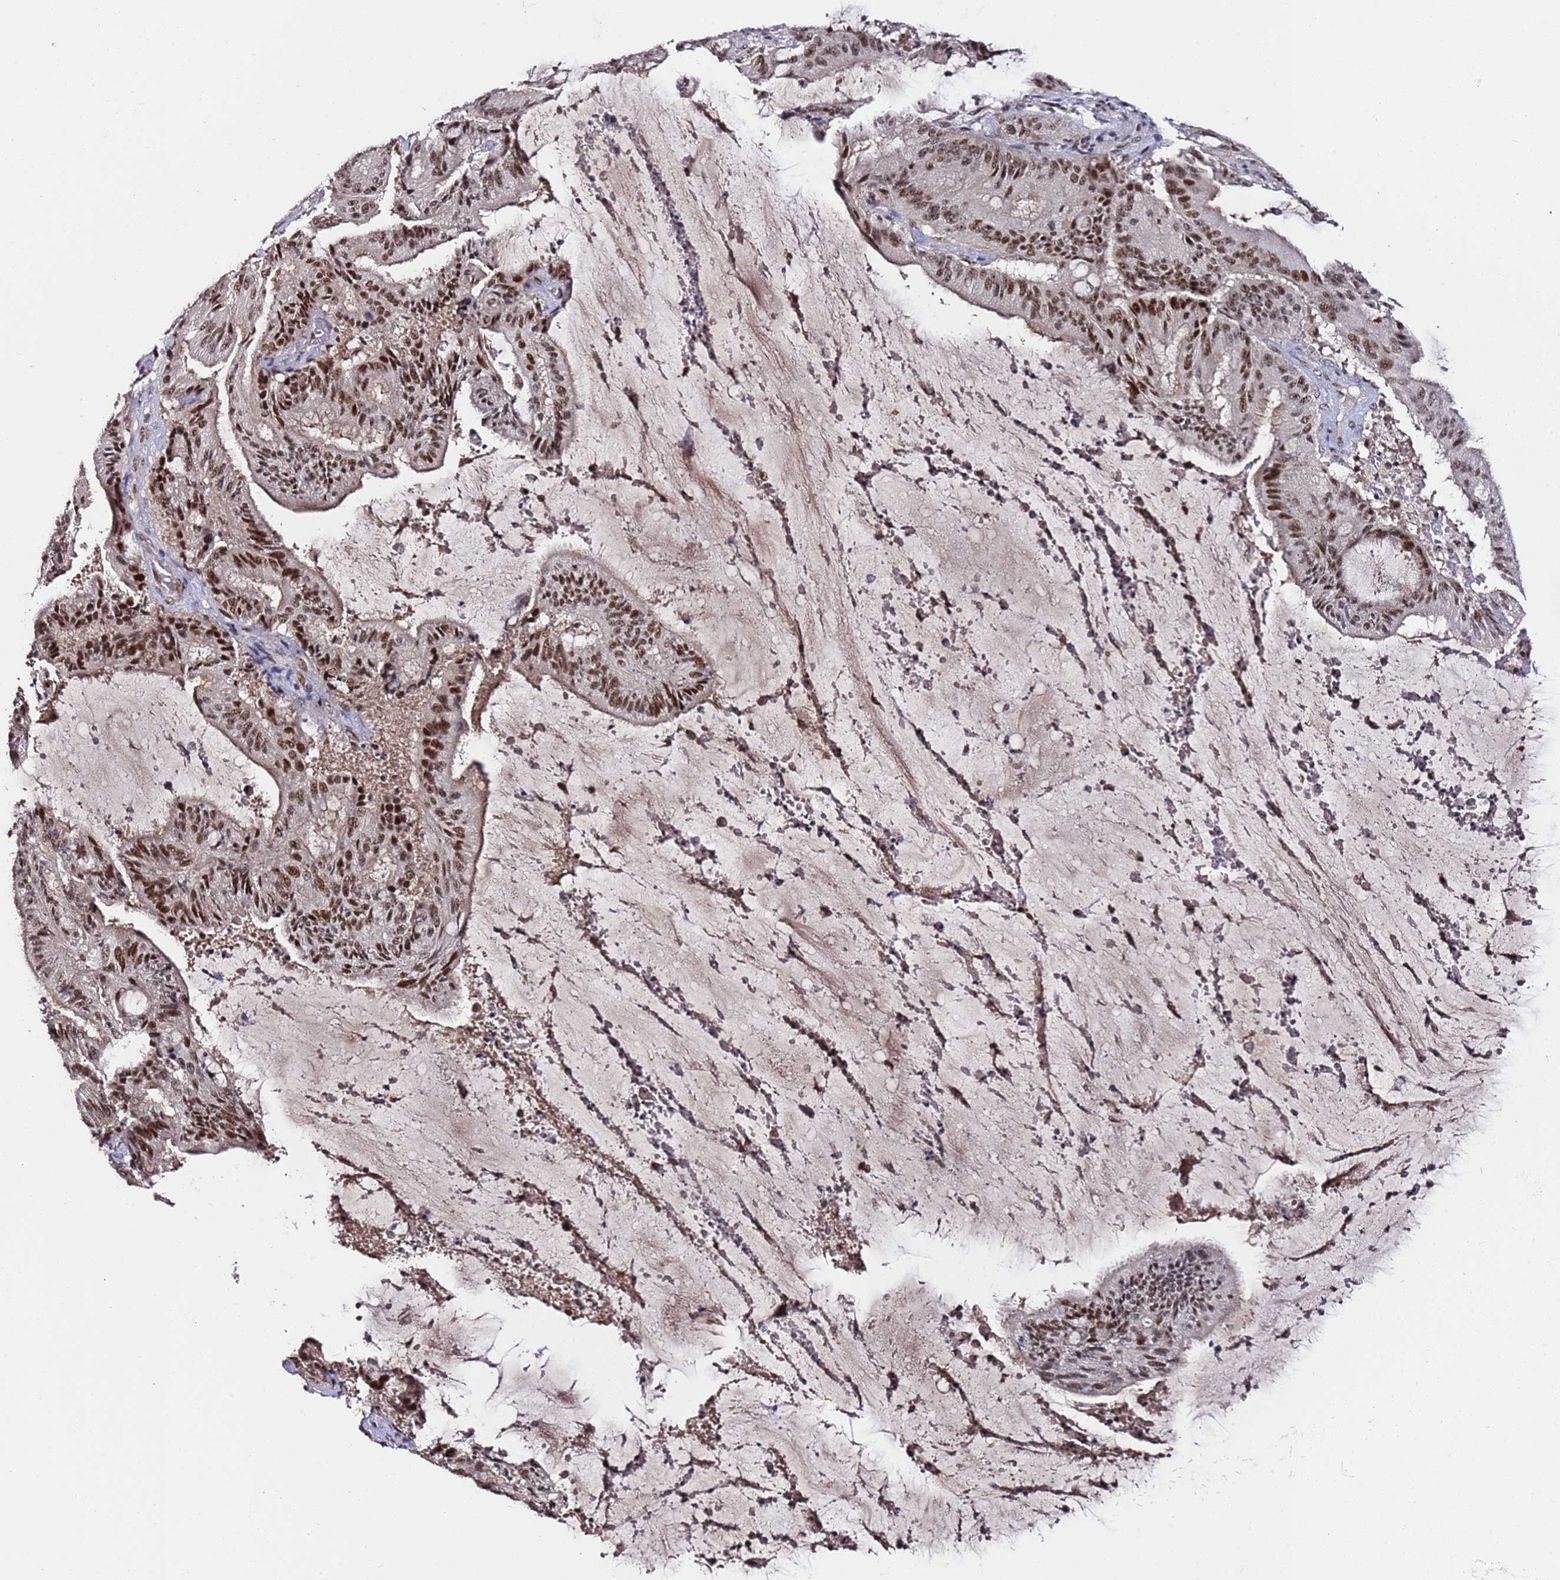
{"staining": {"intensity": "strong", "quantity": ">75%", "location": "nuclear"}, "tissue": "liver cancer", "cell_type": "Tumor cells", "image_type": "cancer", "snomed": [{"axis": "morphology", "description": "Normal tissue, NOS"}, {"axis": "morphology", "description": "Cholangiocarcinoma"}, {"axis": "topography", "description": "Liver"}, {"axis": "topography", "description": "Peripheral nerve tissue"}], "caption": "Immunohistochemical staining of liver cholangiocarcinoma reveals strong nuclear protein expression in approximately >75% of tumor cells. (Brightfield microscopy of DAB IHC at high magnification).", "gene": "FCF1", "patient": {"sex": "female", "age": 73}}